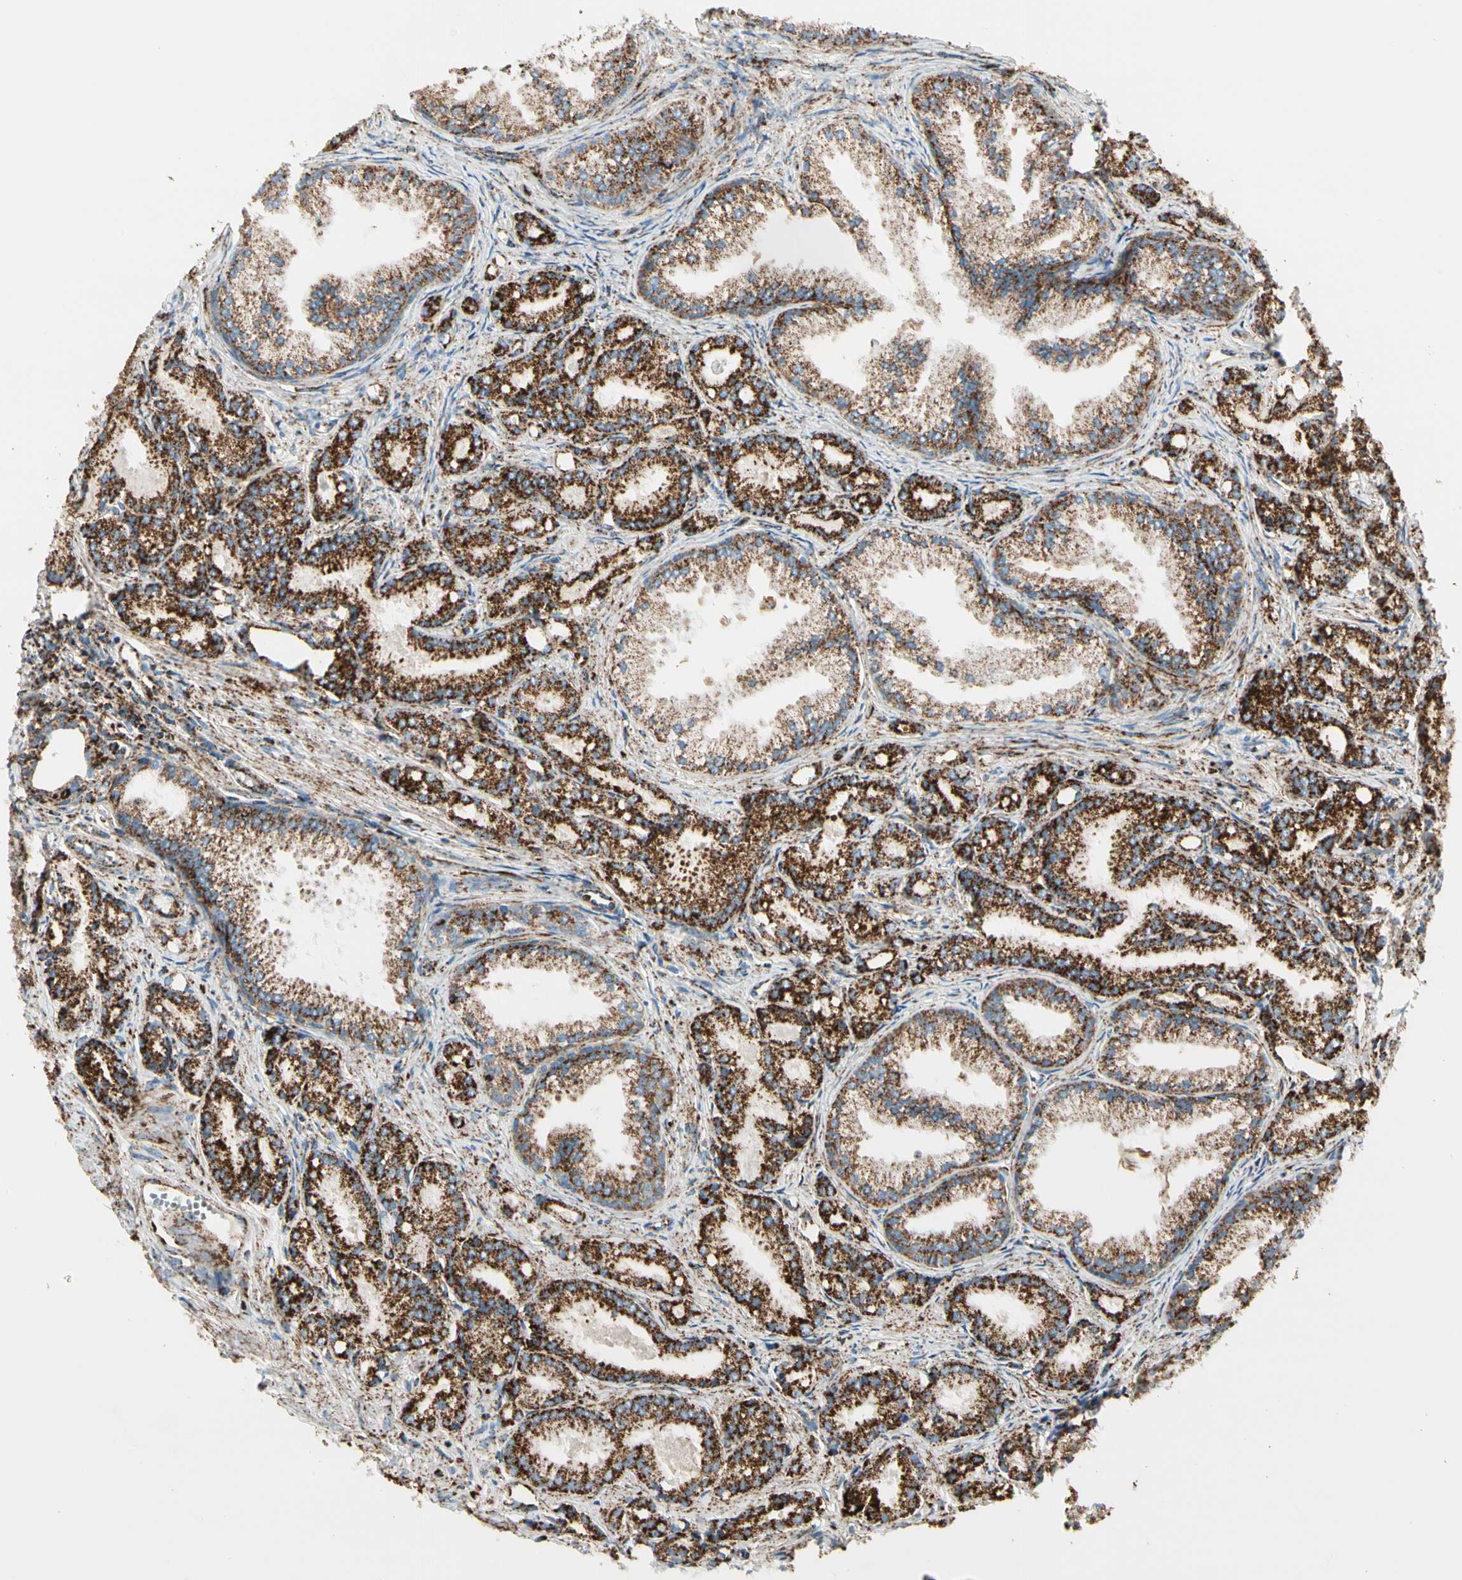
{"staining": {"intensity": "strong", "quantity": ">75%", "location": "cytoplasmic/membranous"}, "tissue": "prostate cancer", "cell_type": "Tumor cells", "image_type": "cancer", "snomed": [{"axis": "morphology", "description": "Adenocarcinoma, Low grade"}, {"axis": "topography", "description": "Prostate"}], "caption": "The image reveals a brown stain indicating the presence of a protein in the cytoplasmic/membranous of tumor cells in low-grade adenocarcinoma (prostate). (Brightfield microscopy of DAB IHC at high magnification).", "gene": "ME2", "patient": {"sex": "male", "age": 72}}